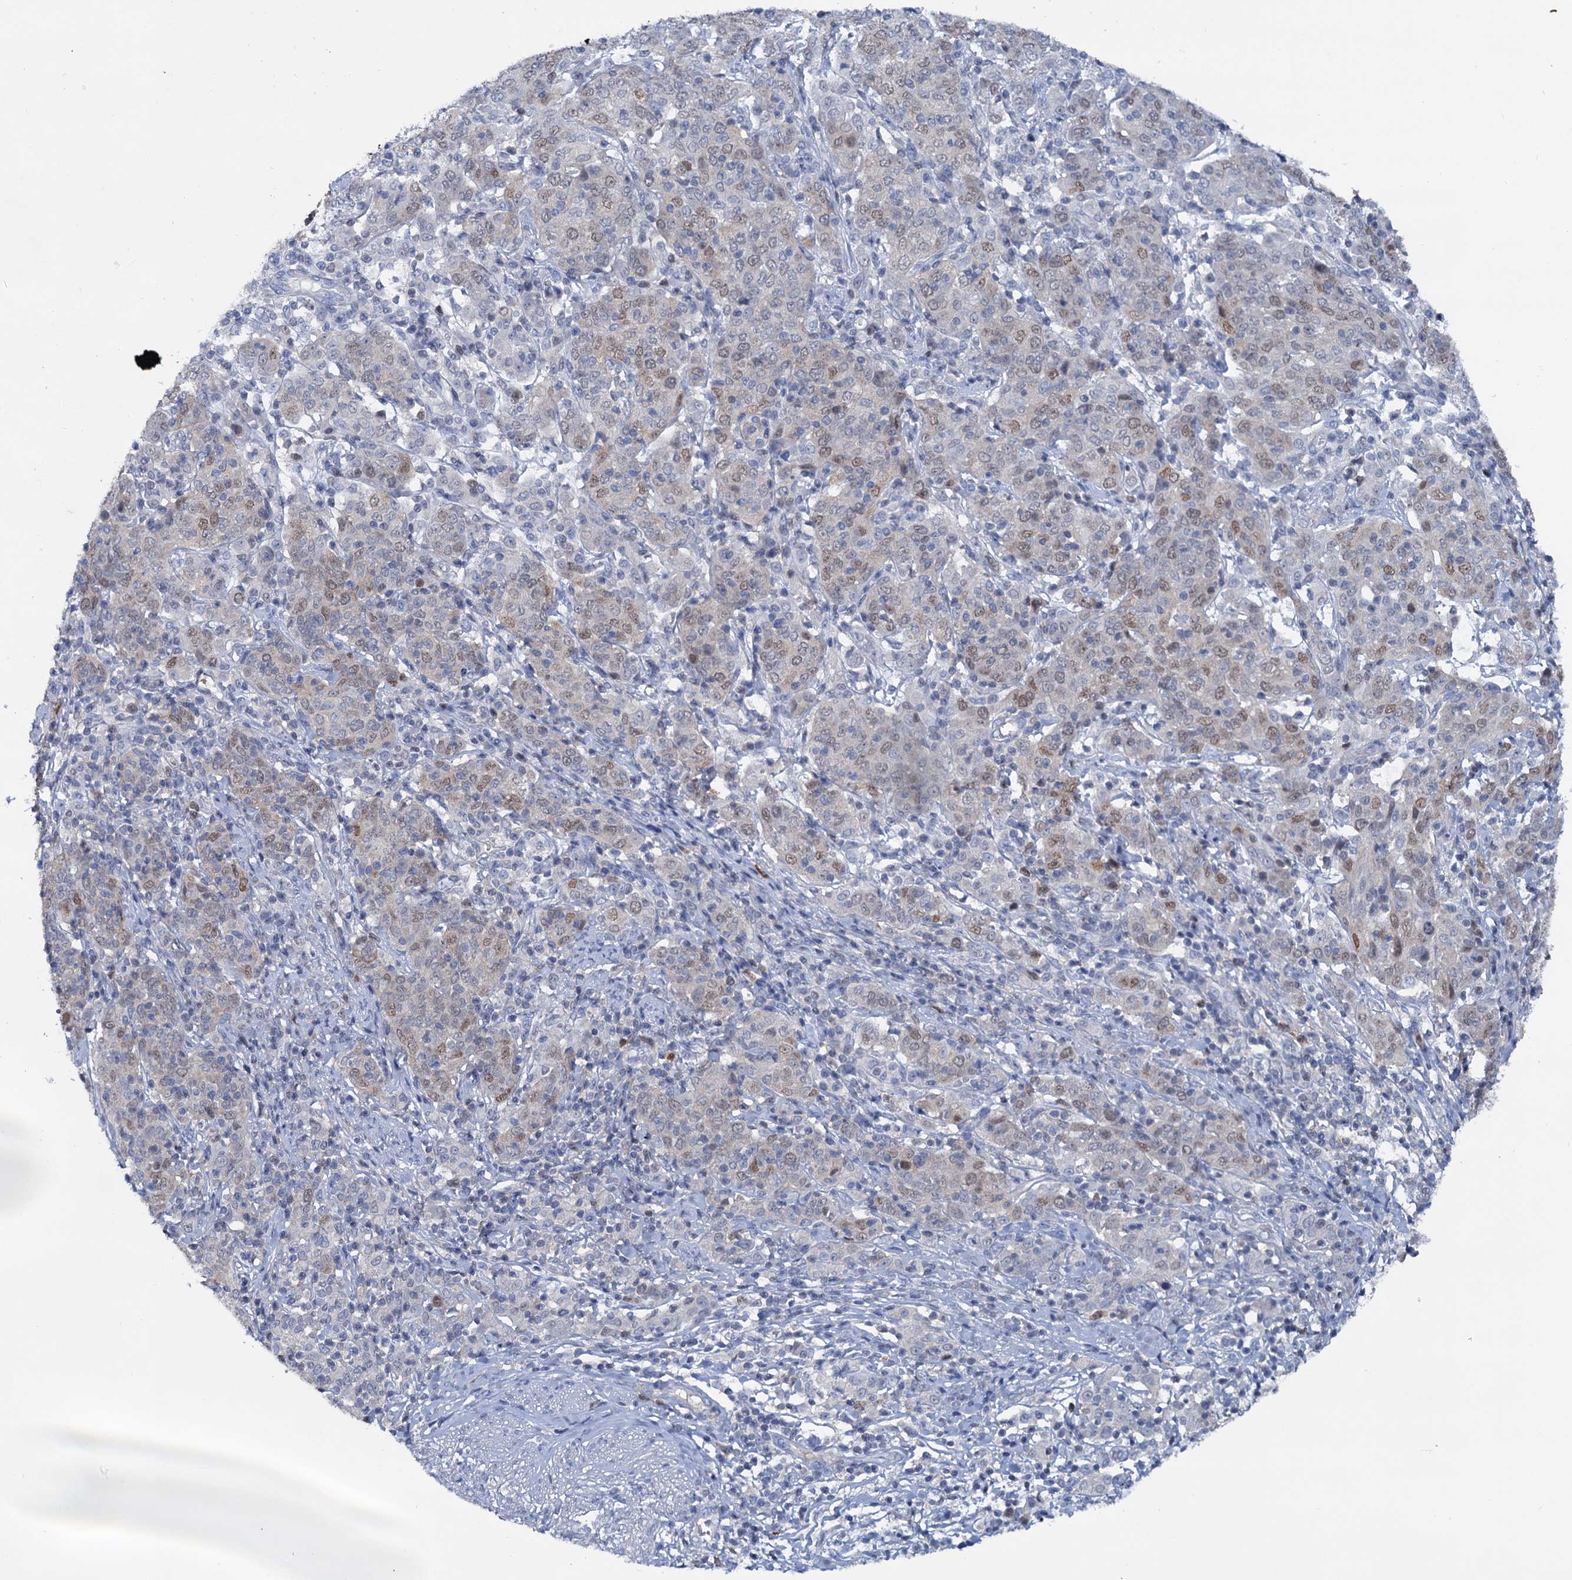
{"staining": {"intensity": "moderate", "quantity": "<25%", "location": "nuclear"}, "tissue": "cervical cancer", "cell_type": "Tumor cells", "image_type": "cancer", "snomed": [{"axis": "morphology", "description": "Squamous cell carcinoma, NOS"}, {"axis": "topography", "description": "Cervix"}], "caption": "High-magnification brightfield microscopy of cervical squamous cell carcinoma stained with DAB (brown) and counterstained with hematoxylin (blue). tumor cells exhibit moderate nuclear positivity is present in about<25% of cells.", "gene": "FAM111B", "patient": {"sex": "female", "age": 67}}